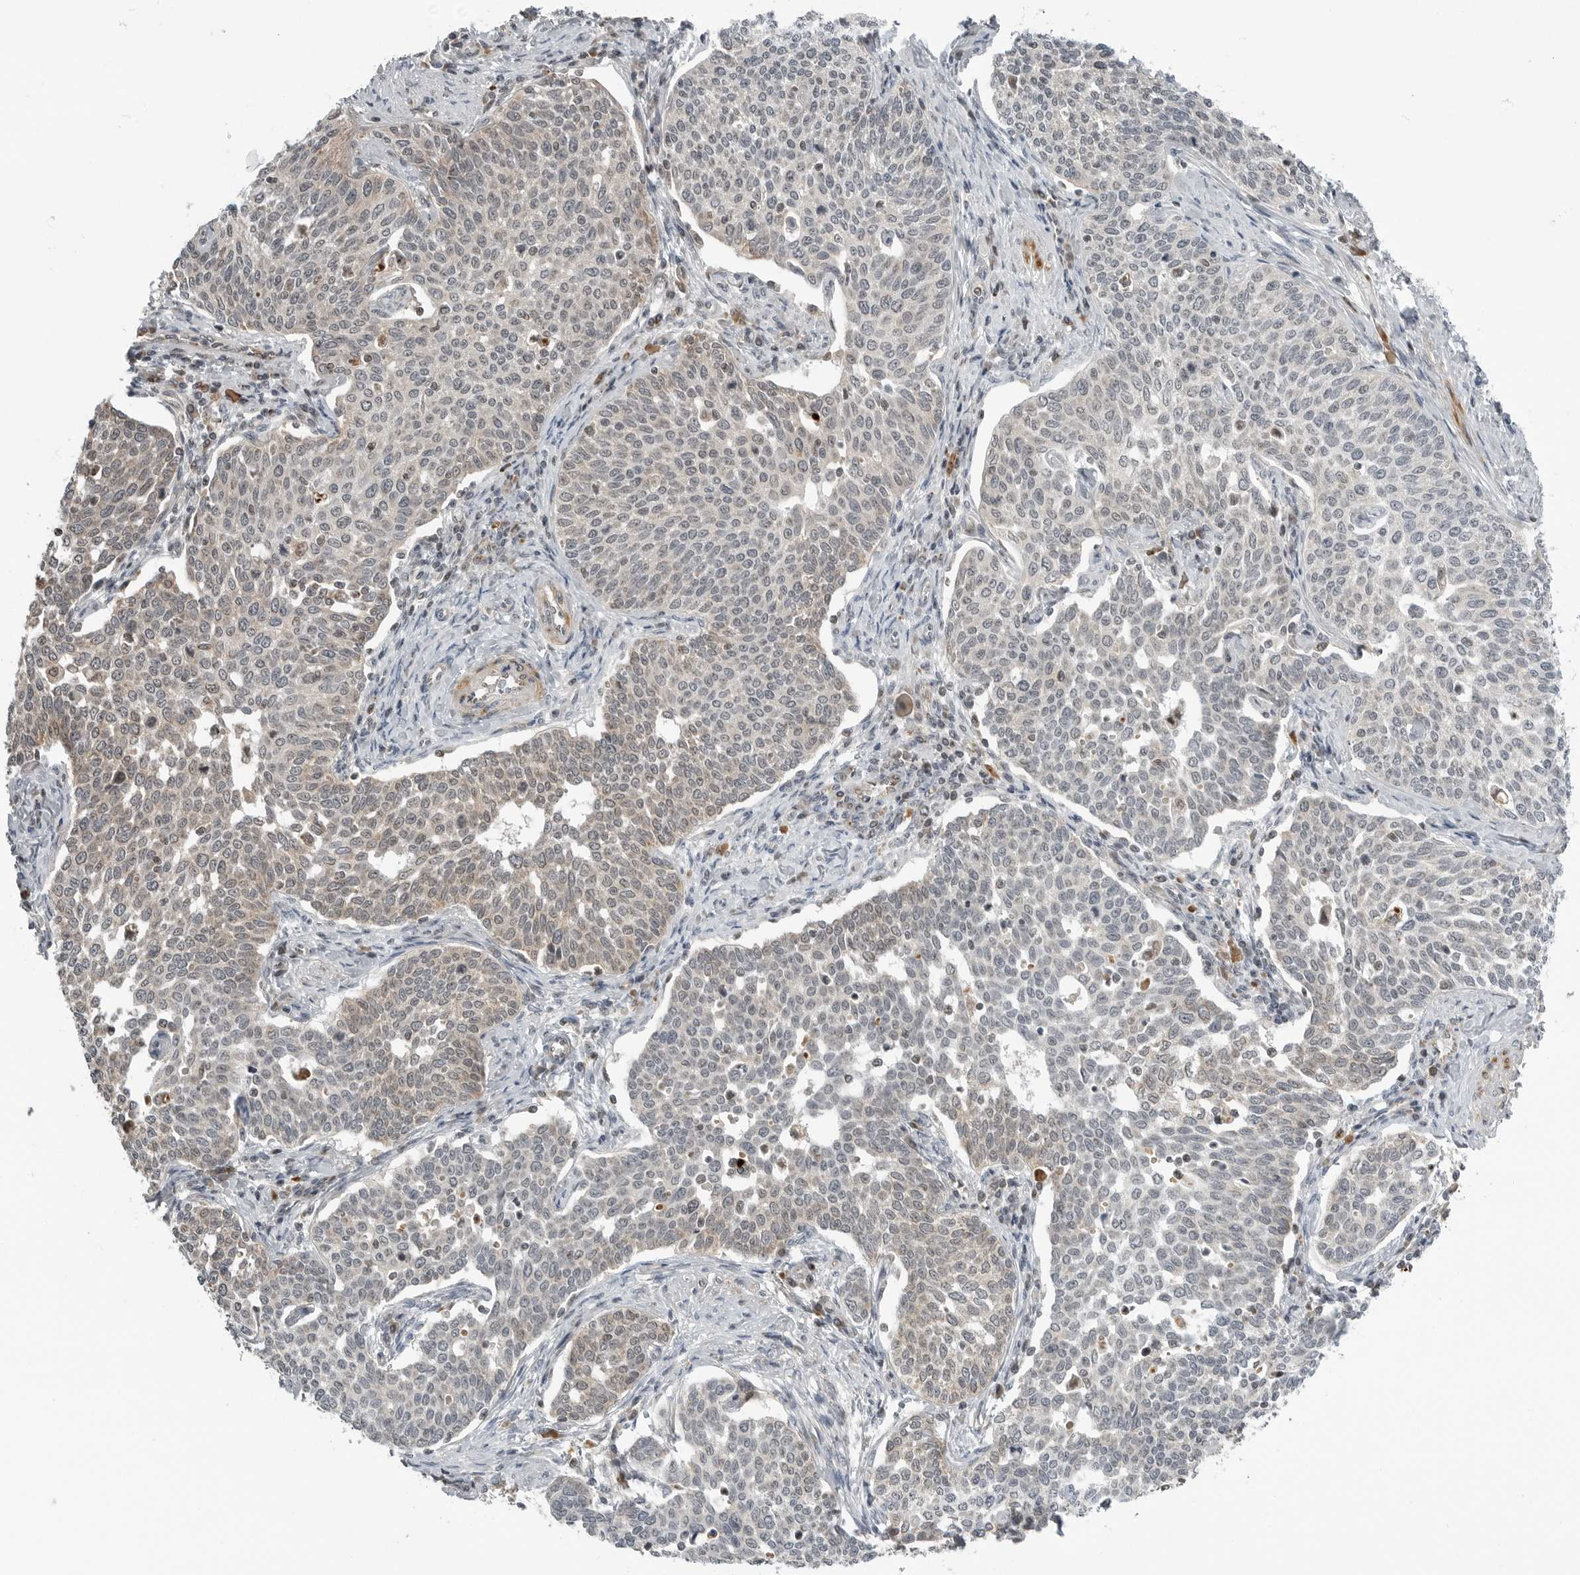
{"staining": {"intensity": "negative", "quantity": "none", "location": "none"}, "tissue": "cervical cancer", "cell_type": "Tumor cells", "image_type": "cancer", "snomed": [{"axis": "morphology", "description": "Squamous cell carcinoma, NOS"}, {"axis": "topography", "description": "Cervix"}], "caption": "IHC photomicrograph of neoplastic tissue: cervical cancer stained with DAB demonstrates no significant protein positivity in tumor cells. (DAB (3,3'-diaminobenzidine) immunohistochemistry with hematoxylin counter stain).", "gene": "PEX2", "patient": {"sex": "female", "age": 34}}